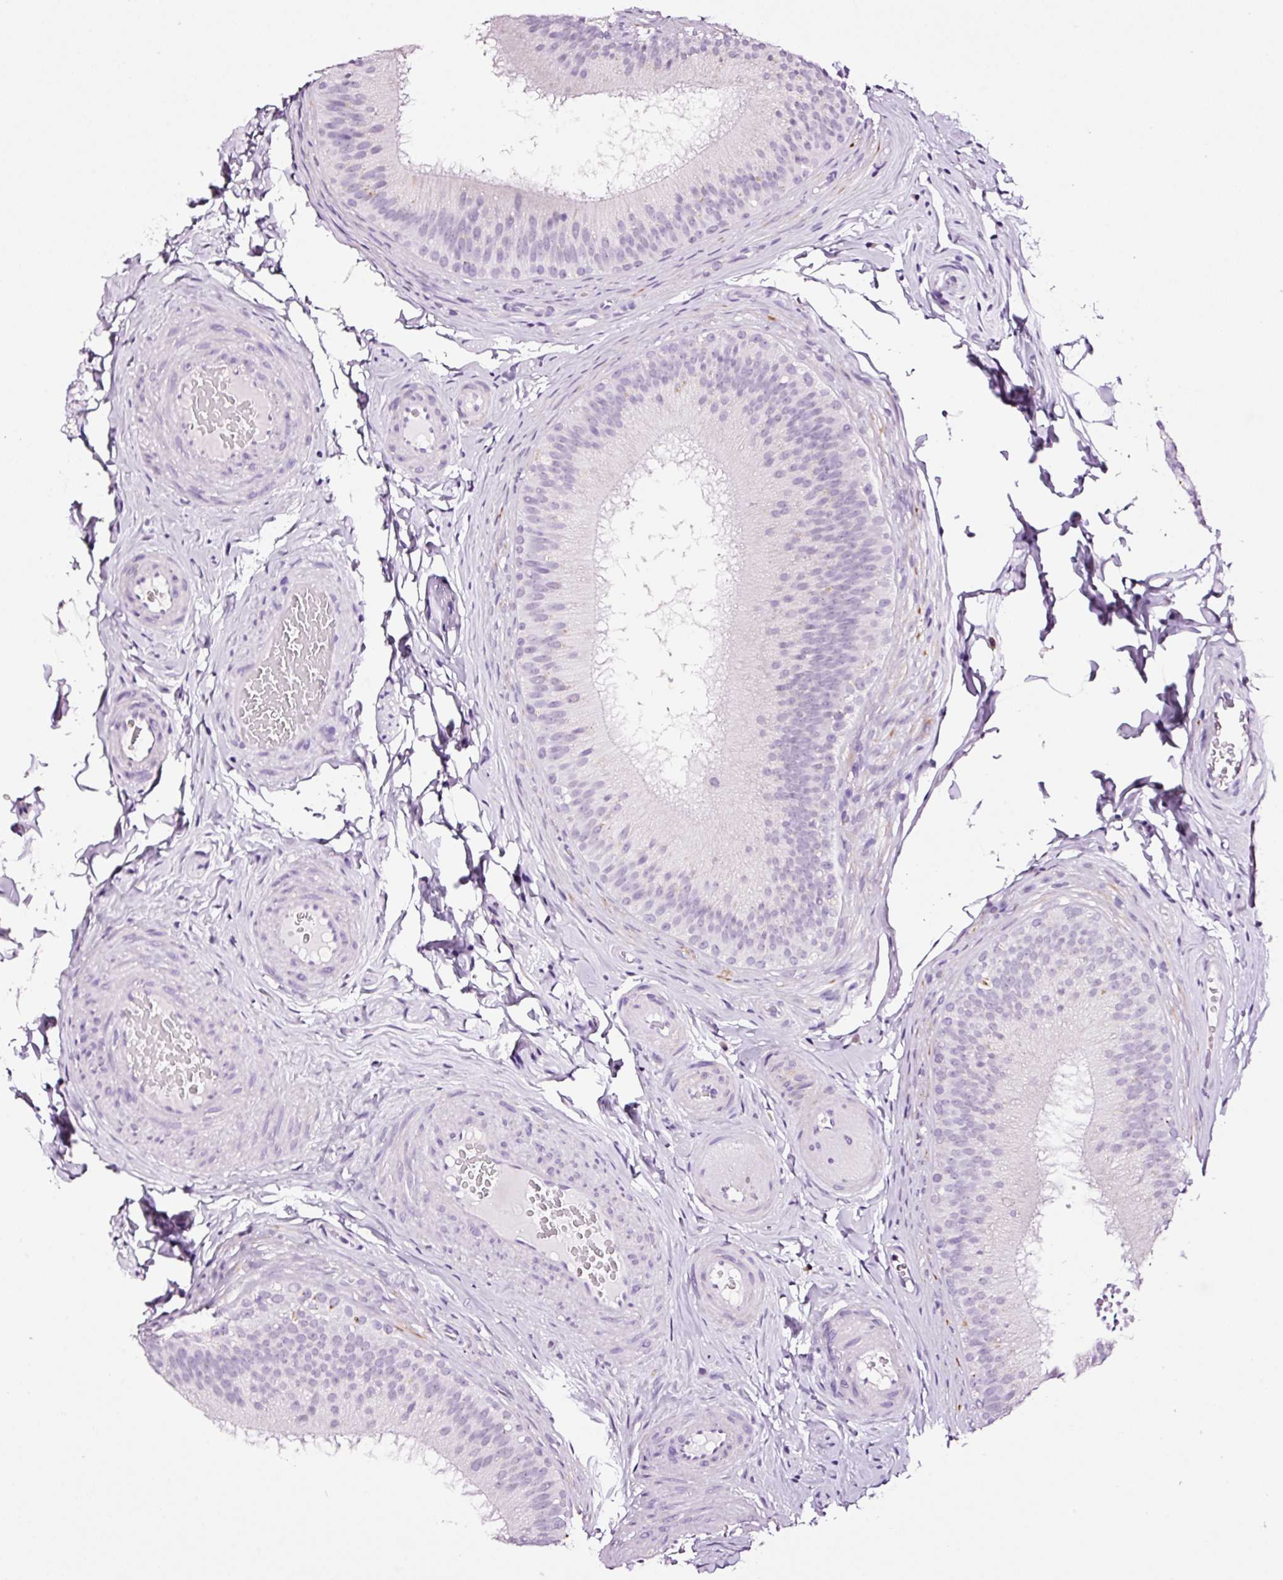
{"staining": {"intensity": "negative", "quantity": "none", "location": "none"}, "tissue": "epididymis", "cell_type": "Glandular cells", "image_type": "normal", "snomed": [{"axis": "morphology", "description": "Normal tissue, NOS"}, {"axis": "topography", "description": "Epididymis"}], "caption": "An immunohistochemistry (IHC) image of normal epididymis is shown. There is no staining in glandular cells of epididymis.", "gene": "RTF2", "patient": {"sex": "male", "age": 24}}